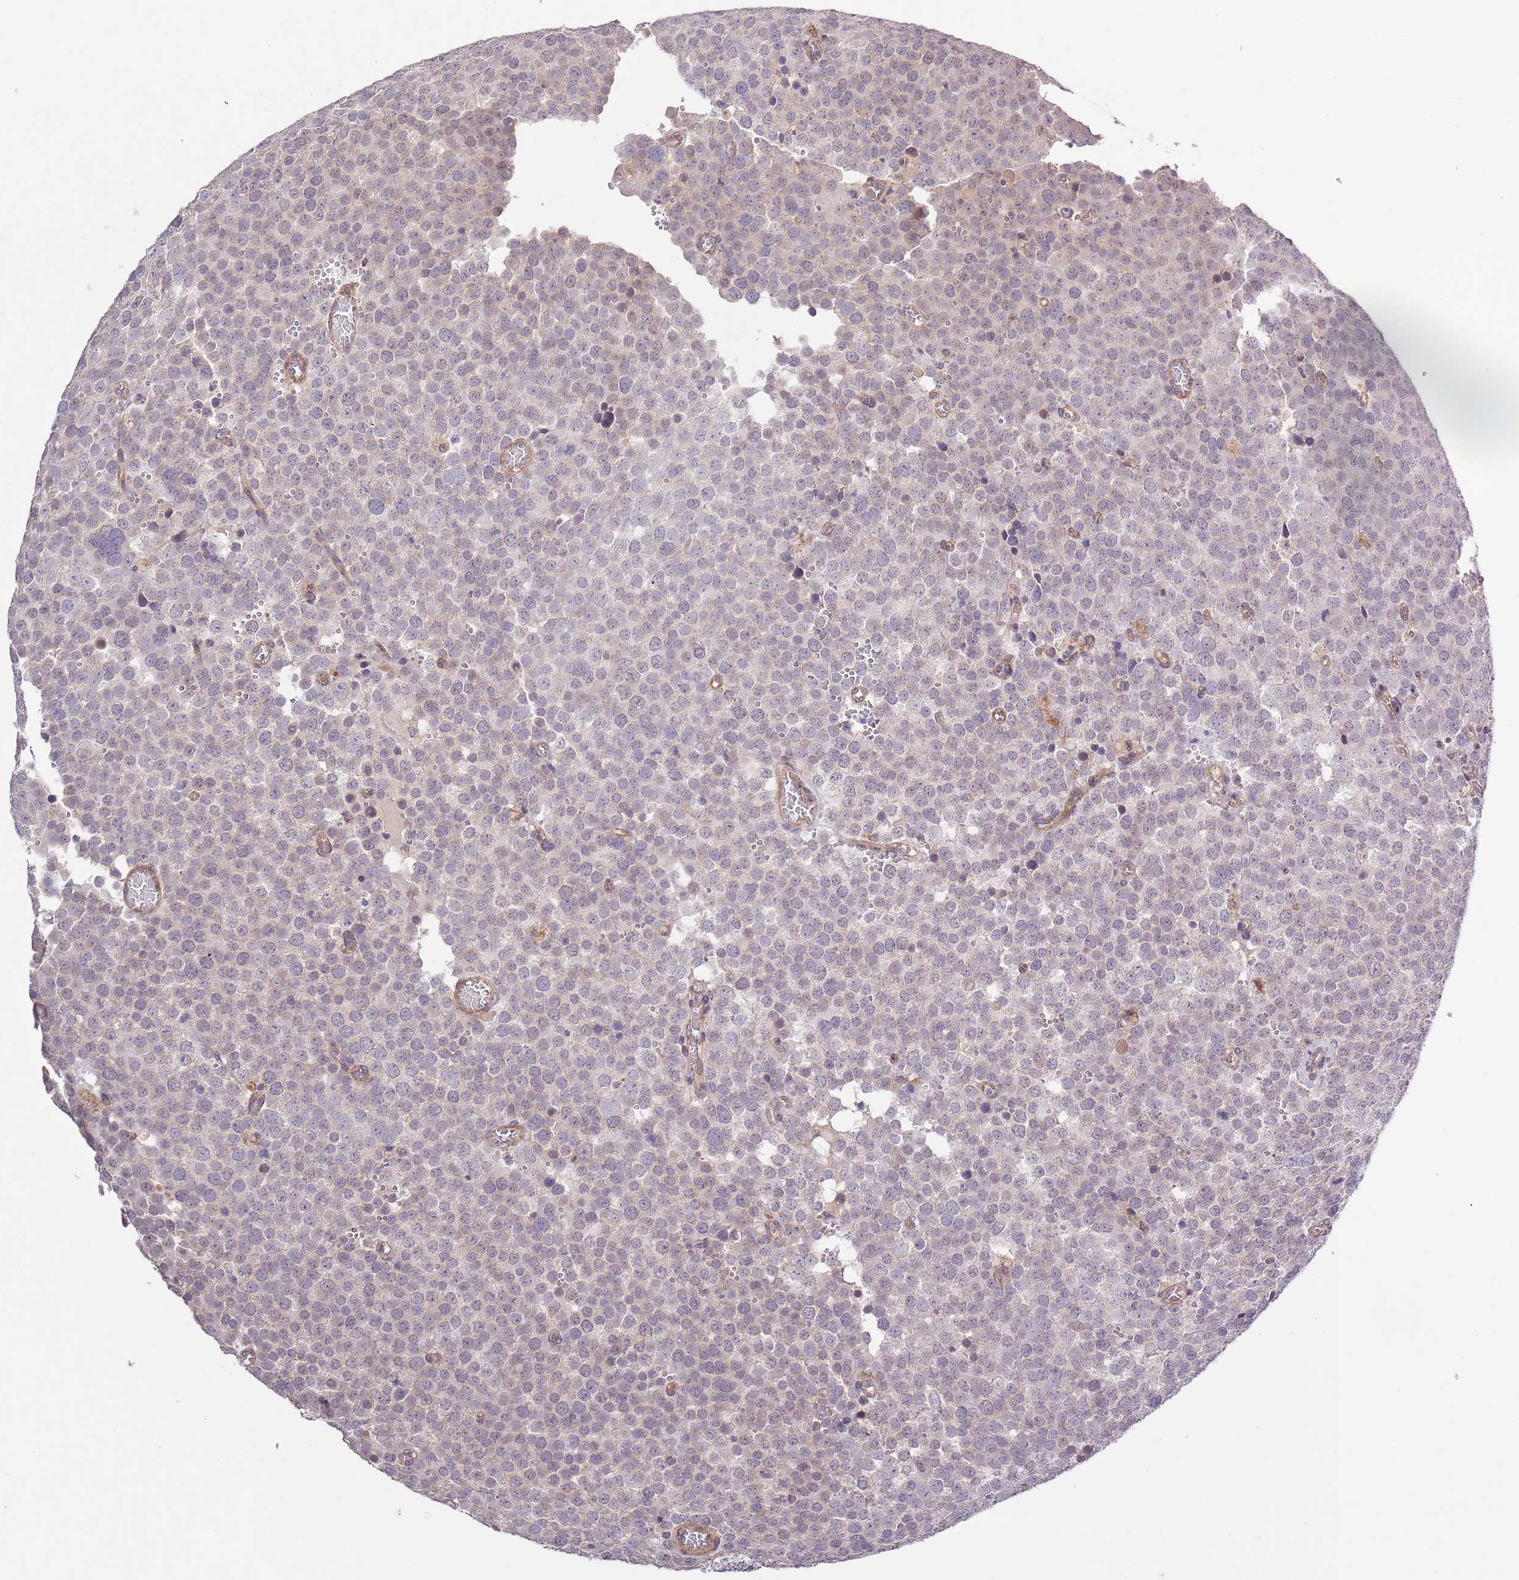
{"staining": {"intensity": "negative", "quantity": "none", "location": "none"}, "tissue": "testis cancer", "cell_type": "Tumor cells", "image_type": "cancer", "snomed": [{"axis": "morphology", "description": "Normal tissue, NOS"}, {"axis": "morphology", "description": "Seminoma, NOS"}, {"axis": "topography", "description": "Testis"}], "caption": "Protein analysis of testis cancer exhibits no significant expression in tumor cells.", "gene": "IVD", "patient": {"sex": "male", "age": 71}}